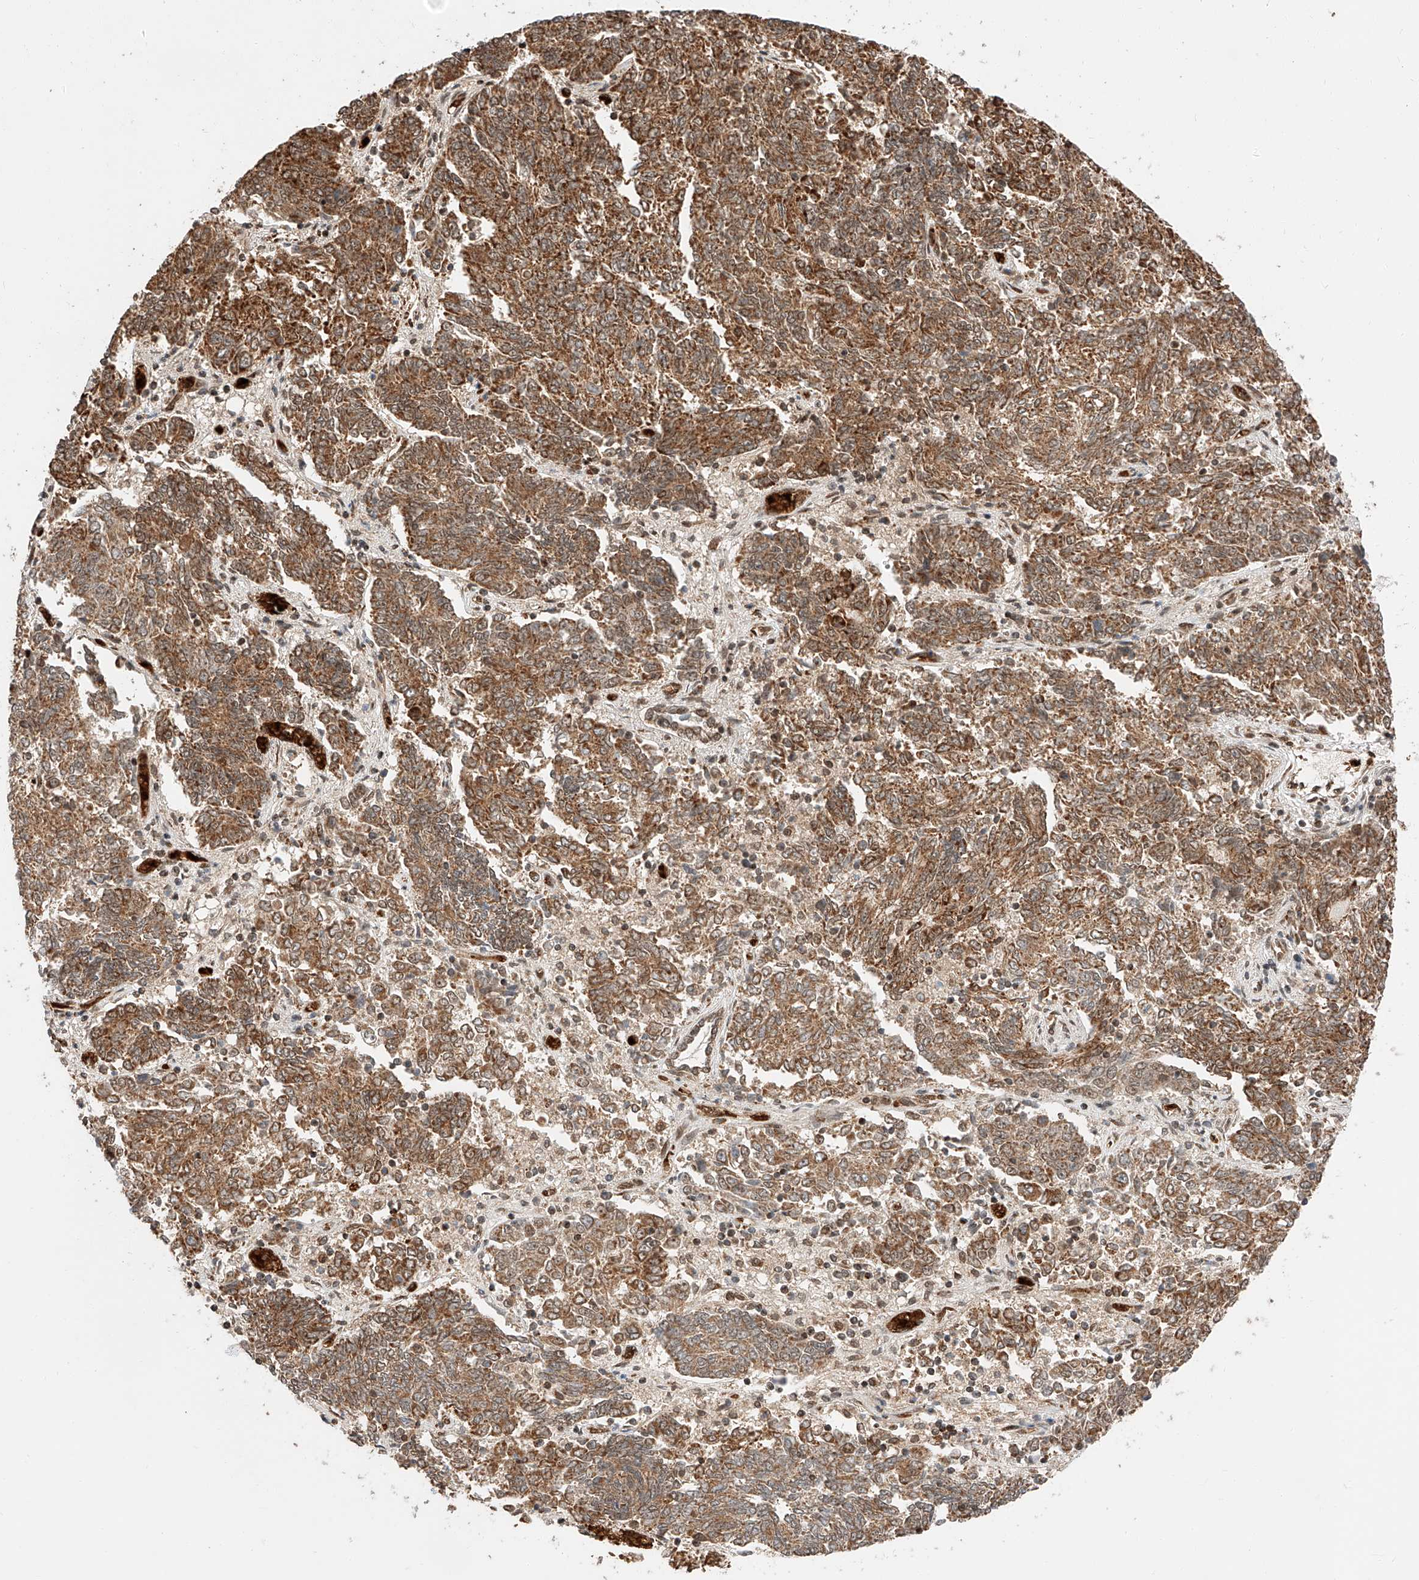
{"staining": {"intensity": "moderate", "quantity": ">75%", "location": "cytoplasmic/membranous"}, "tissue": "endometrial cancer", "cell_type": "Tumor cells", "image_type": "cancer", "snomed": [{"axis": "morphology", "description": "Adenocarcinoma, NOS"}, {"axis": "topography", "description": "Endometrium"}], "caption": "A histopathology image showing moderate cytoplasmic/membranous expression in approximately >75% of tumor cells in endometrial adenocarcinoma, as visualized by brown immunohistochemical staining.", "gene": "THTPA", "patient": {"sex": "female", "age": 80}}